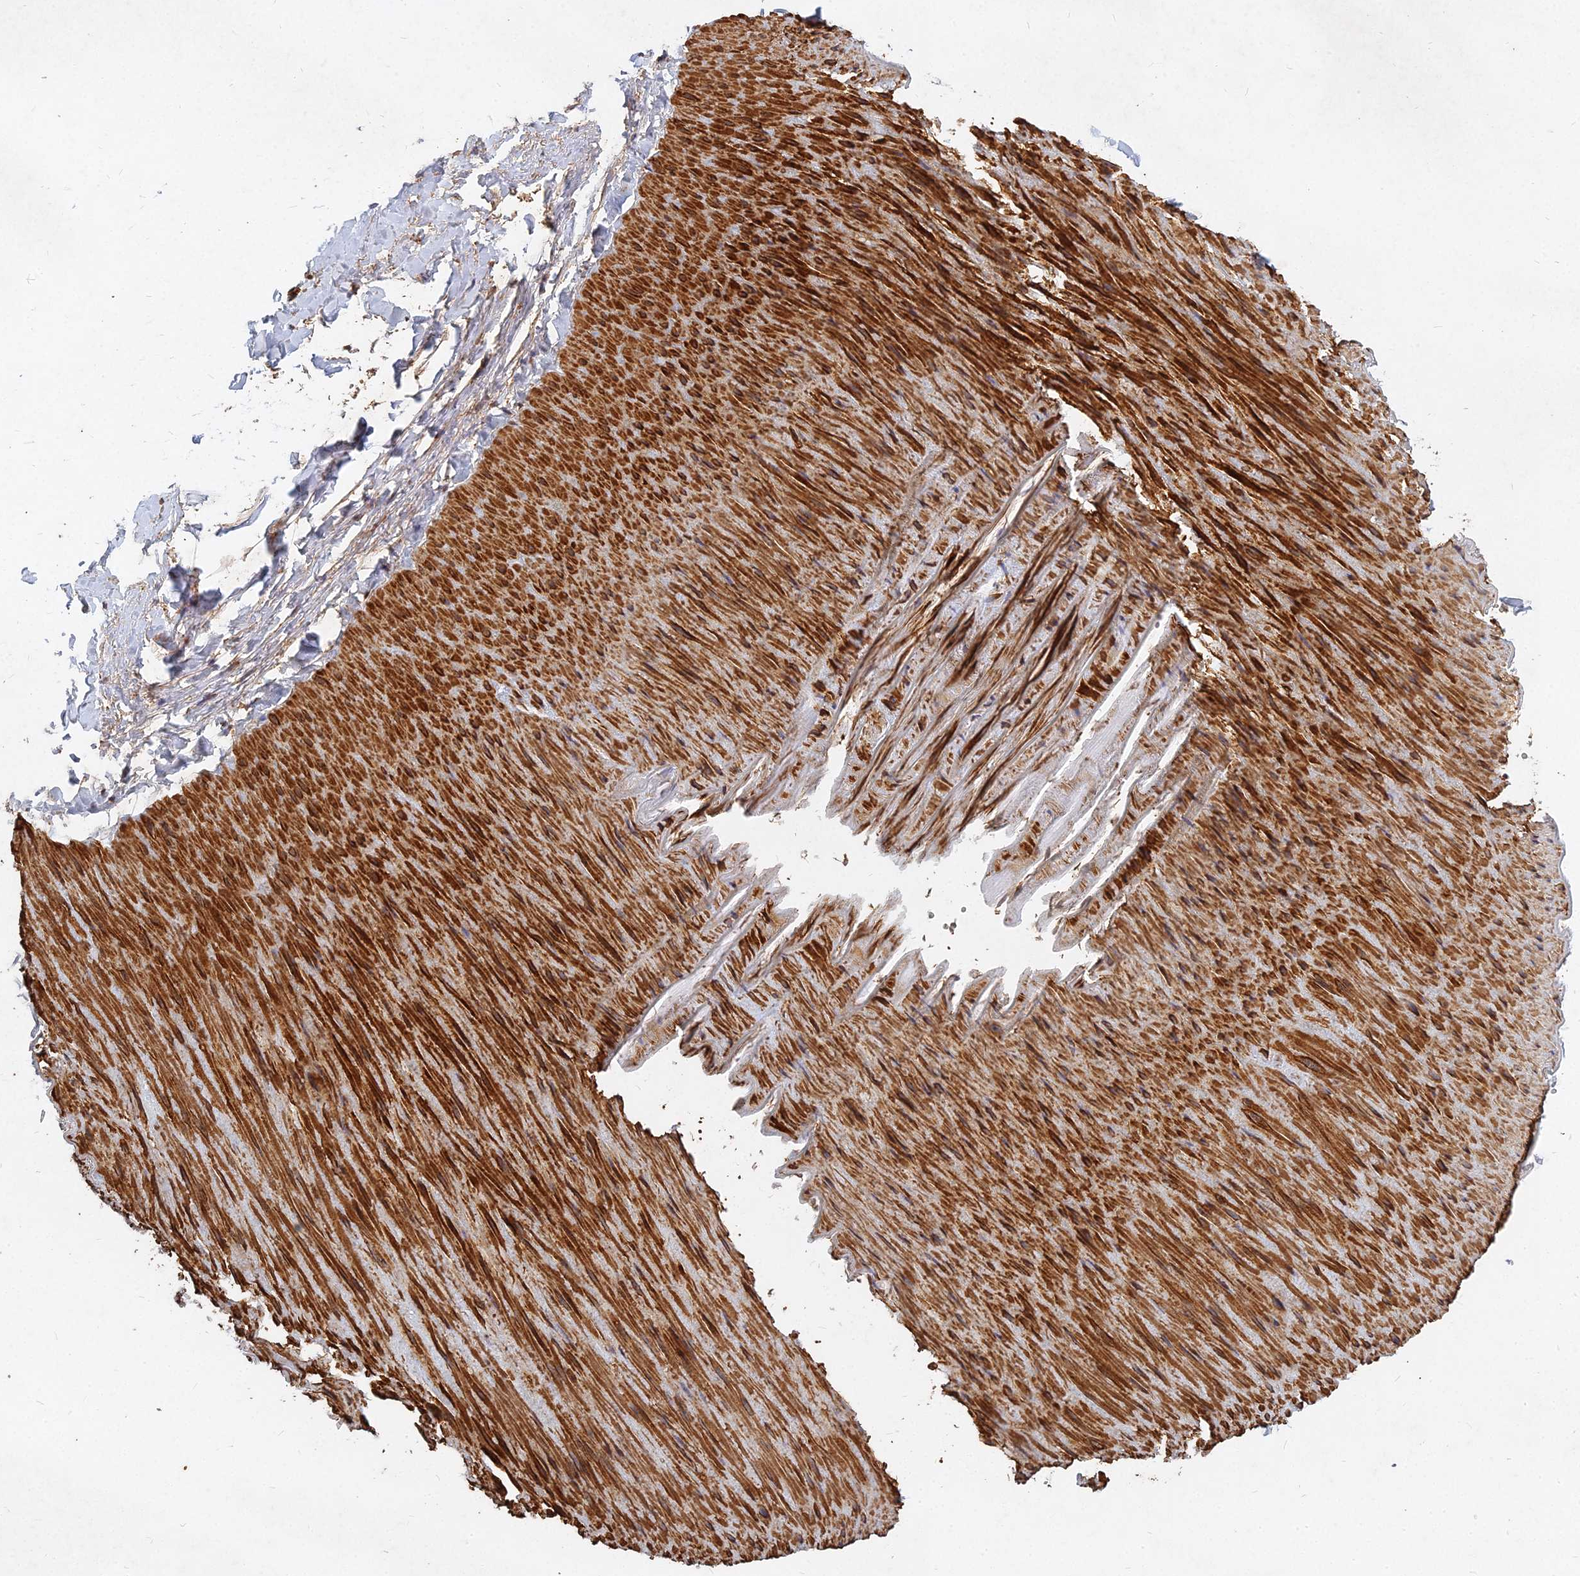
{"staining": {"intensity": "moderate", "quantity": ">75%", "location": "cytoplasmic/membranous"}, "tissue": "adipose tissue", "cell_type": "Adipocytes", "image_type": "normal", "snomed": [{"axis": "morphology", "description": "Normal tissue, NOS"}, {"axis": "topography", "description": "Gallbladder"}, {"axis": "topography", "description": "Peripheral nerve tissue"}], "caption": "Immunohistochemistry (IHC) staining of unremarkable adipose tissue, which reveals medium levels of moderate cytoplasmic/membranous positivity in approximately >75% of adipocytes indicating moderate cytoplasmic/membranous protein staining. The staining was performed using DAB (brown) for protein detection and nuclei were counterstained in hematoxylin (blue).", "gene": "UBE2W", "patient": {"sex": "male", "age": 38}}